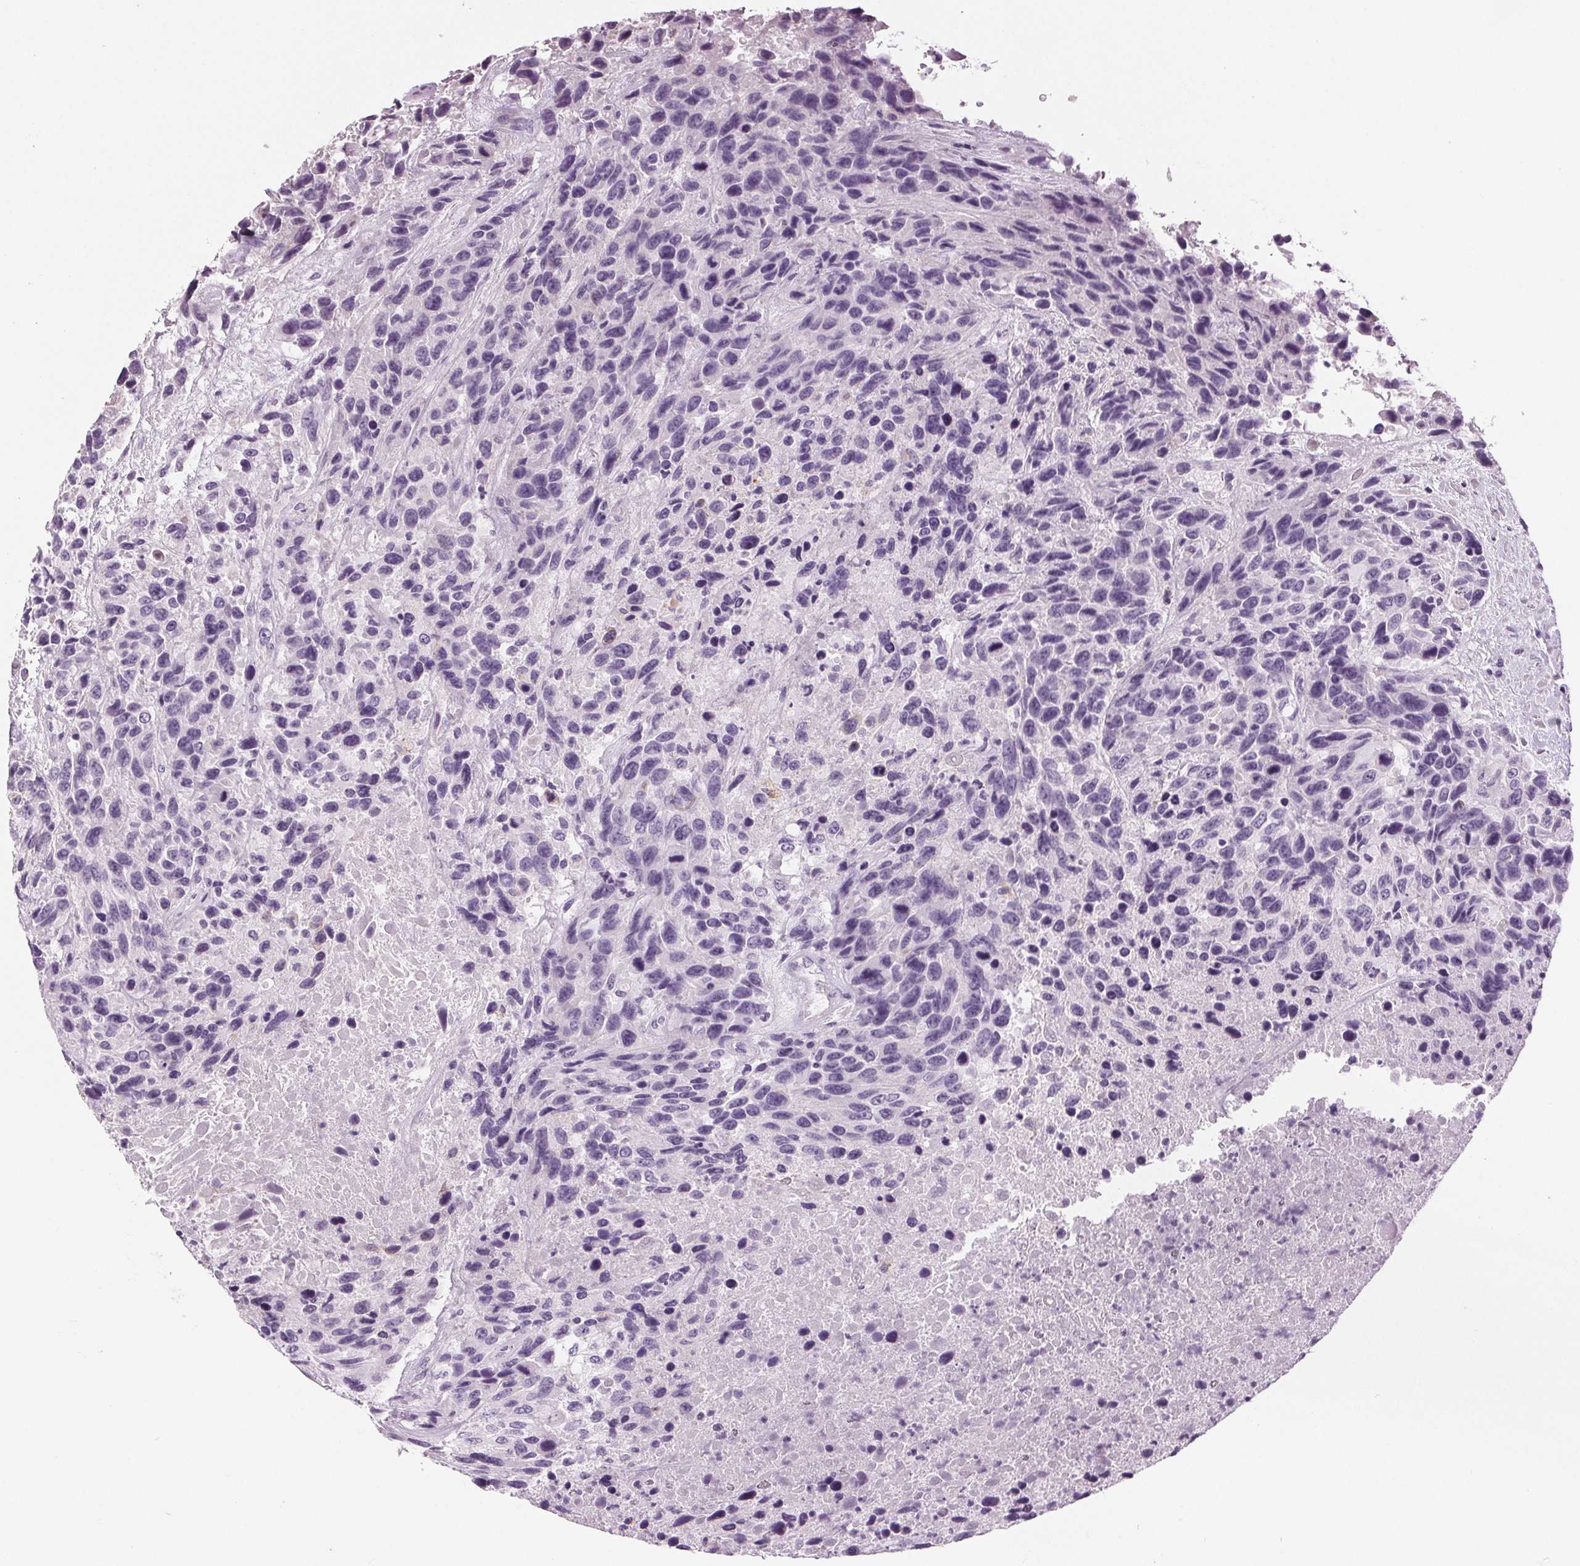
{"staining": {"intensity": "negative", "quantity": "none", "location": "none"}, "tissue": "urothelial cancer", "cell_type": "Tumor cells", "image_type": "cancer", "snomed": [{"axis": "morphology", "description": "Urothelial carcinoma, High grade"}, {"axis": "topography", "description": "Urinary bladder"}], "caption": "Immunohistochemistry histopathology image of neoplastic tissue: urothelial carcinoma (high-grade) stained with DAB displays no significant protein expression in tumor cells.", "gene": "MISP", "patient": {"sex": "female", "age": 70}}